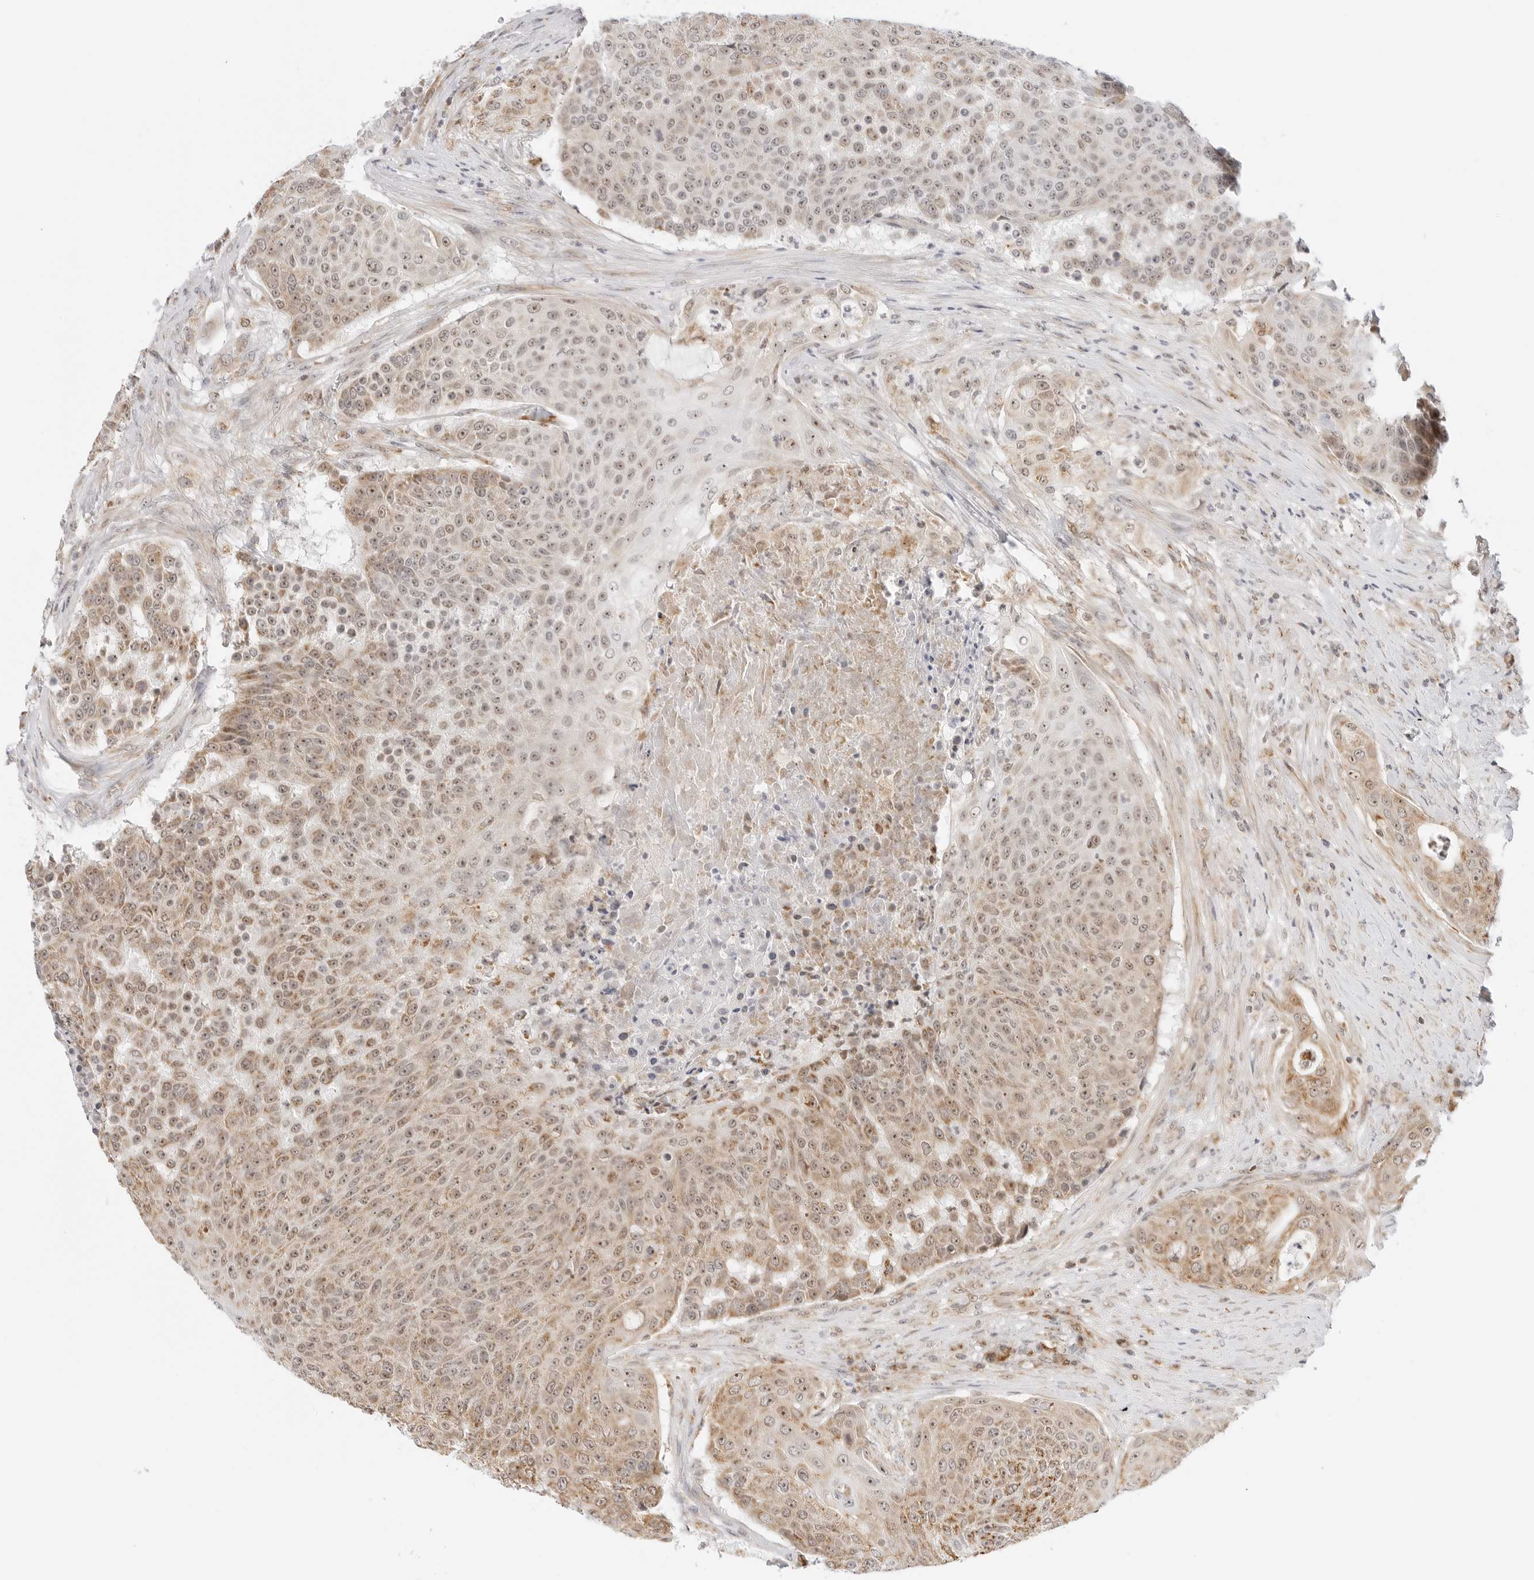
{"staining": {"intensity": "moderate", "quantity": ">75%", "location": "cytoplasmic/membranous,nuclear"}, "tissue": "urothelial cancer", "cell_type": "Tumor cells", "image_type": "cancer", "snomed": [{"axis": "morphology", "description": "Urothelial carcinoma, High grade"}, {"axis": "topography", "description": "Urinary bladder"}], "caption": "Protein expression analysis of human urothelial carcinoma (high-grade) reveals moderate cytoplasmic/membranous and nuclear expression in about >75% of tumor cells. Immunohistochemistry (ihc) stains the protein in brown and the nuclei are stained blue.", "gene": "GORAB", "patient": {"sex": "female", "age": 63}}